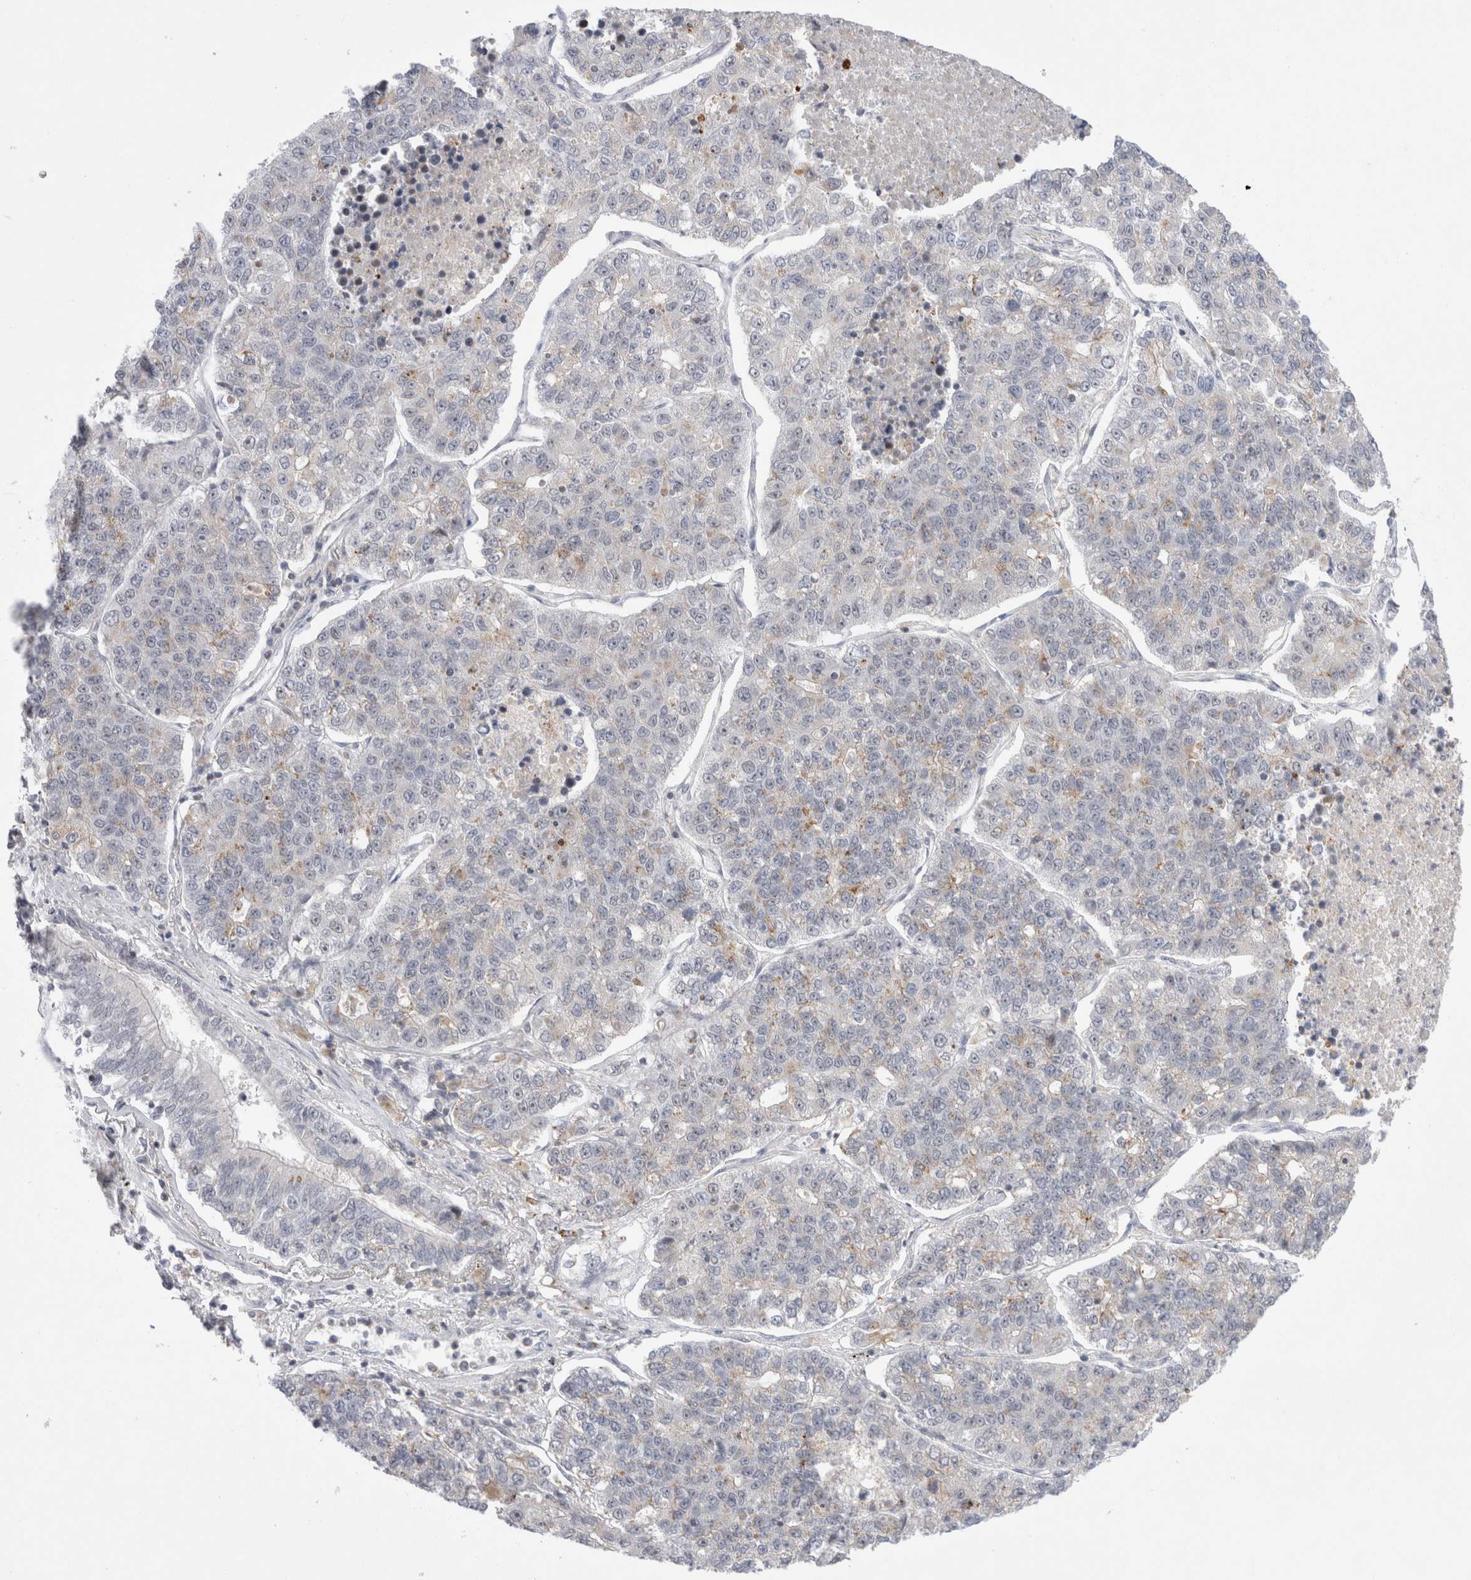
{"staining": {"intensity": "weak", "quantity": "<25%", "location": "cytoplasmic/membranous"}, "tissue": "lung cancer", "cell_type": "Tumor cells", "image_type": "cancer", "snomed": [{"axis": "morphology", "description": "Adenocarcinoma, NOS"}, {"axis": "topography", "description": "Lung"}], "caption": "There is no significant expression in tumor cells of adenocarcinoma (lung).", "gene": "CERS5", "patient": {"sex": "male", "age": 49}}